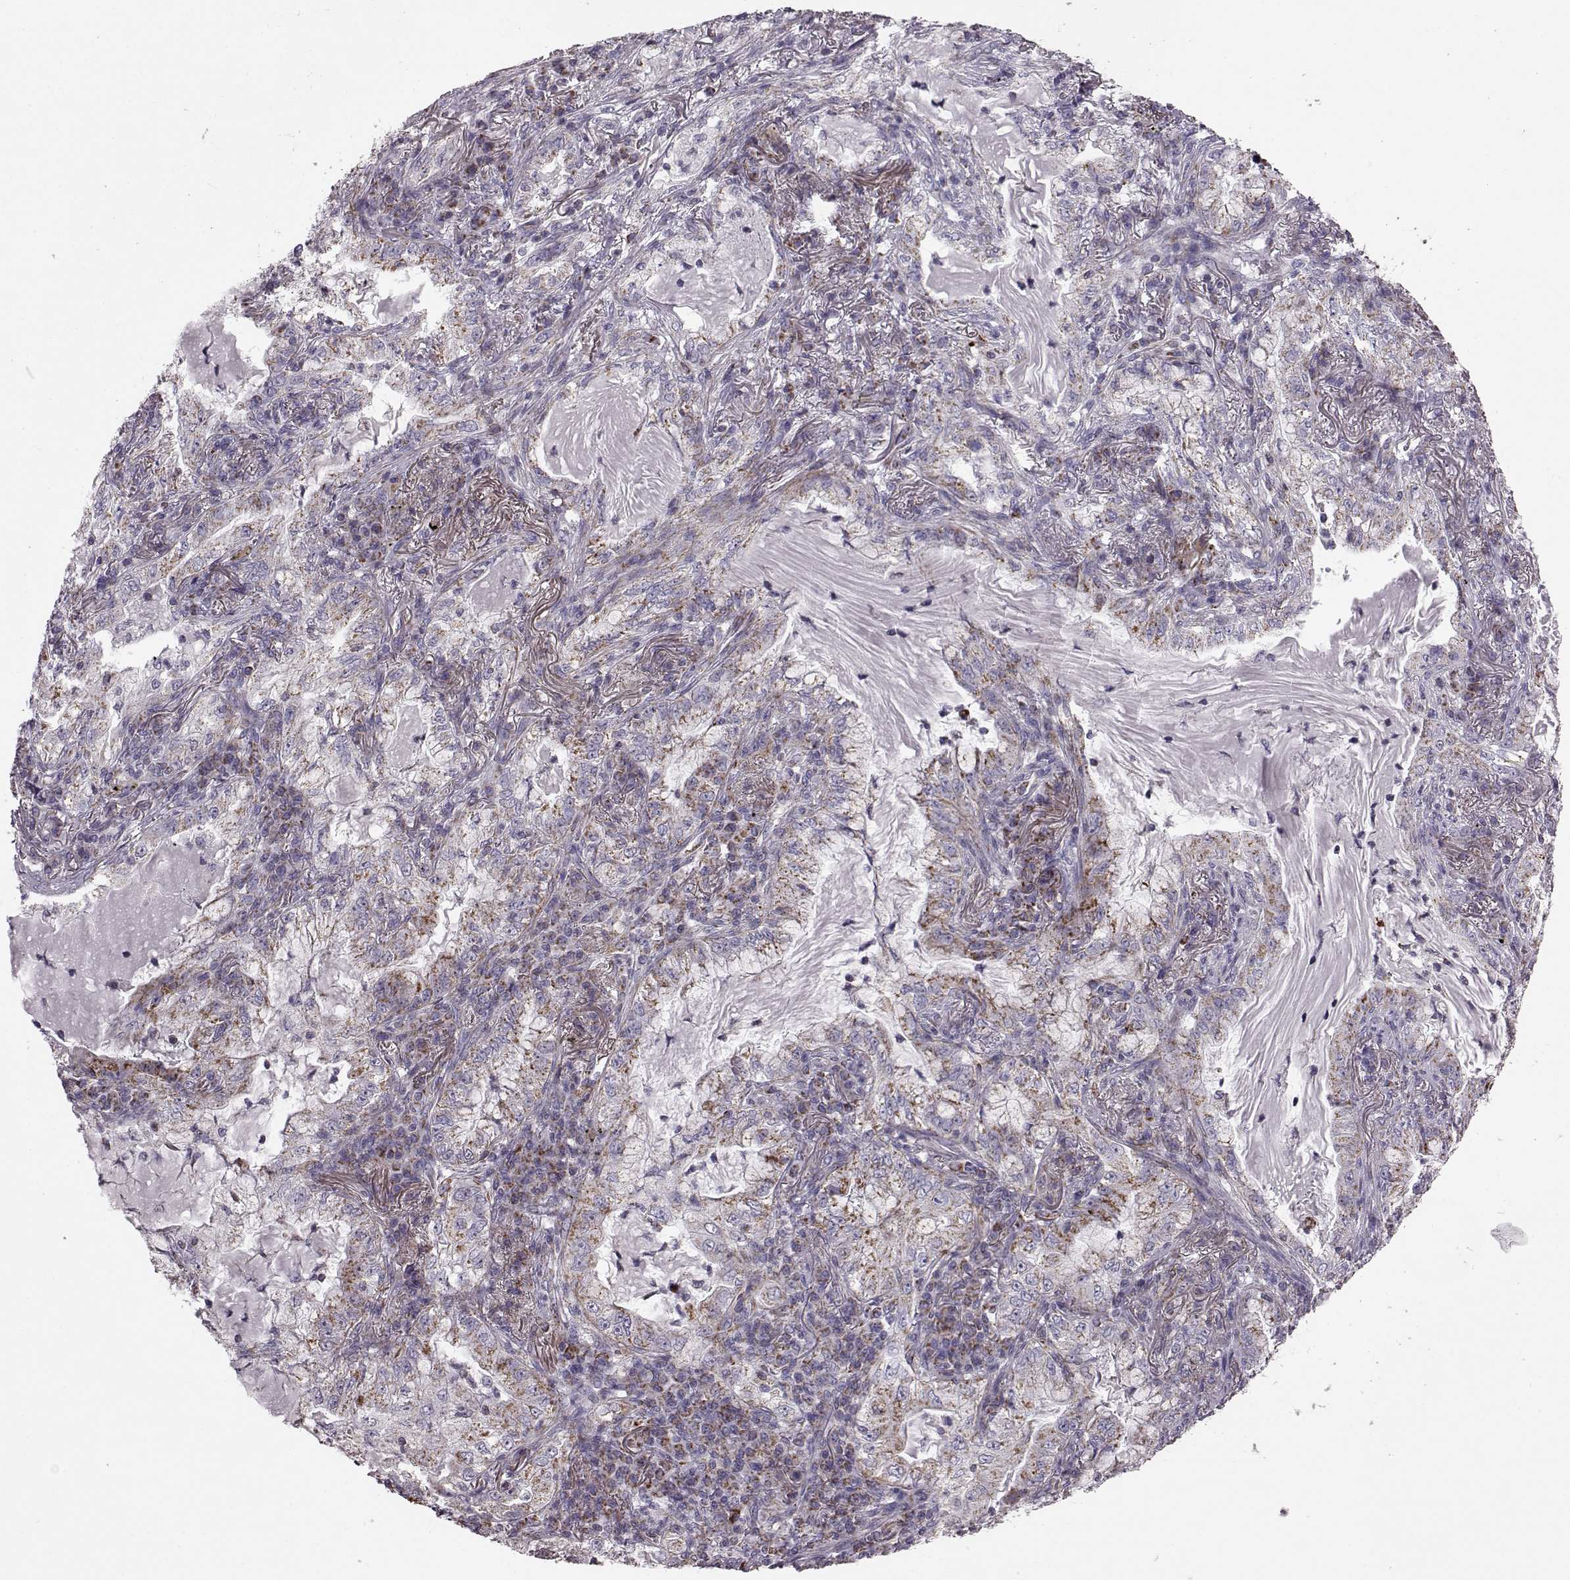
{"staining": {"intensity": "moderate", "quantity": ">75%", "location": "cytoplasmic/membranous"}, "tissue": "lung cancer", "cell_type": "Tumor cells", "image_type": "cancer", "snomed": [{"axis": "morphology", "description": "Adenocarcinoma, NOS"}, {"axis": "topography", "description": "Lung"}], "caption": "Immunohistochemical staining of adenocarcinoma (lung) reveals medium levels of moderate cytoplasmic/membranous staining in about >75% of tumor cells.", "gene": "ATP5MF", "patient": {"sex": "female", "age": 73}}